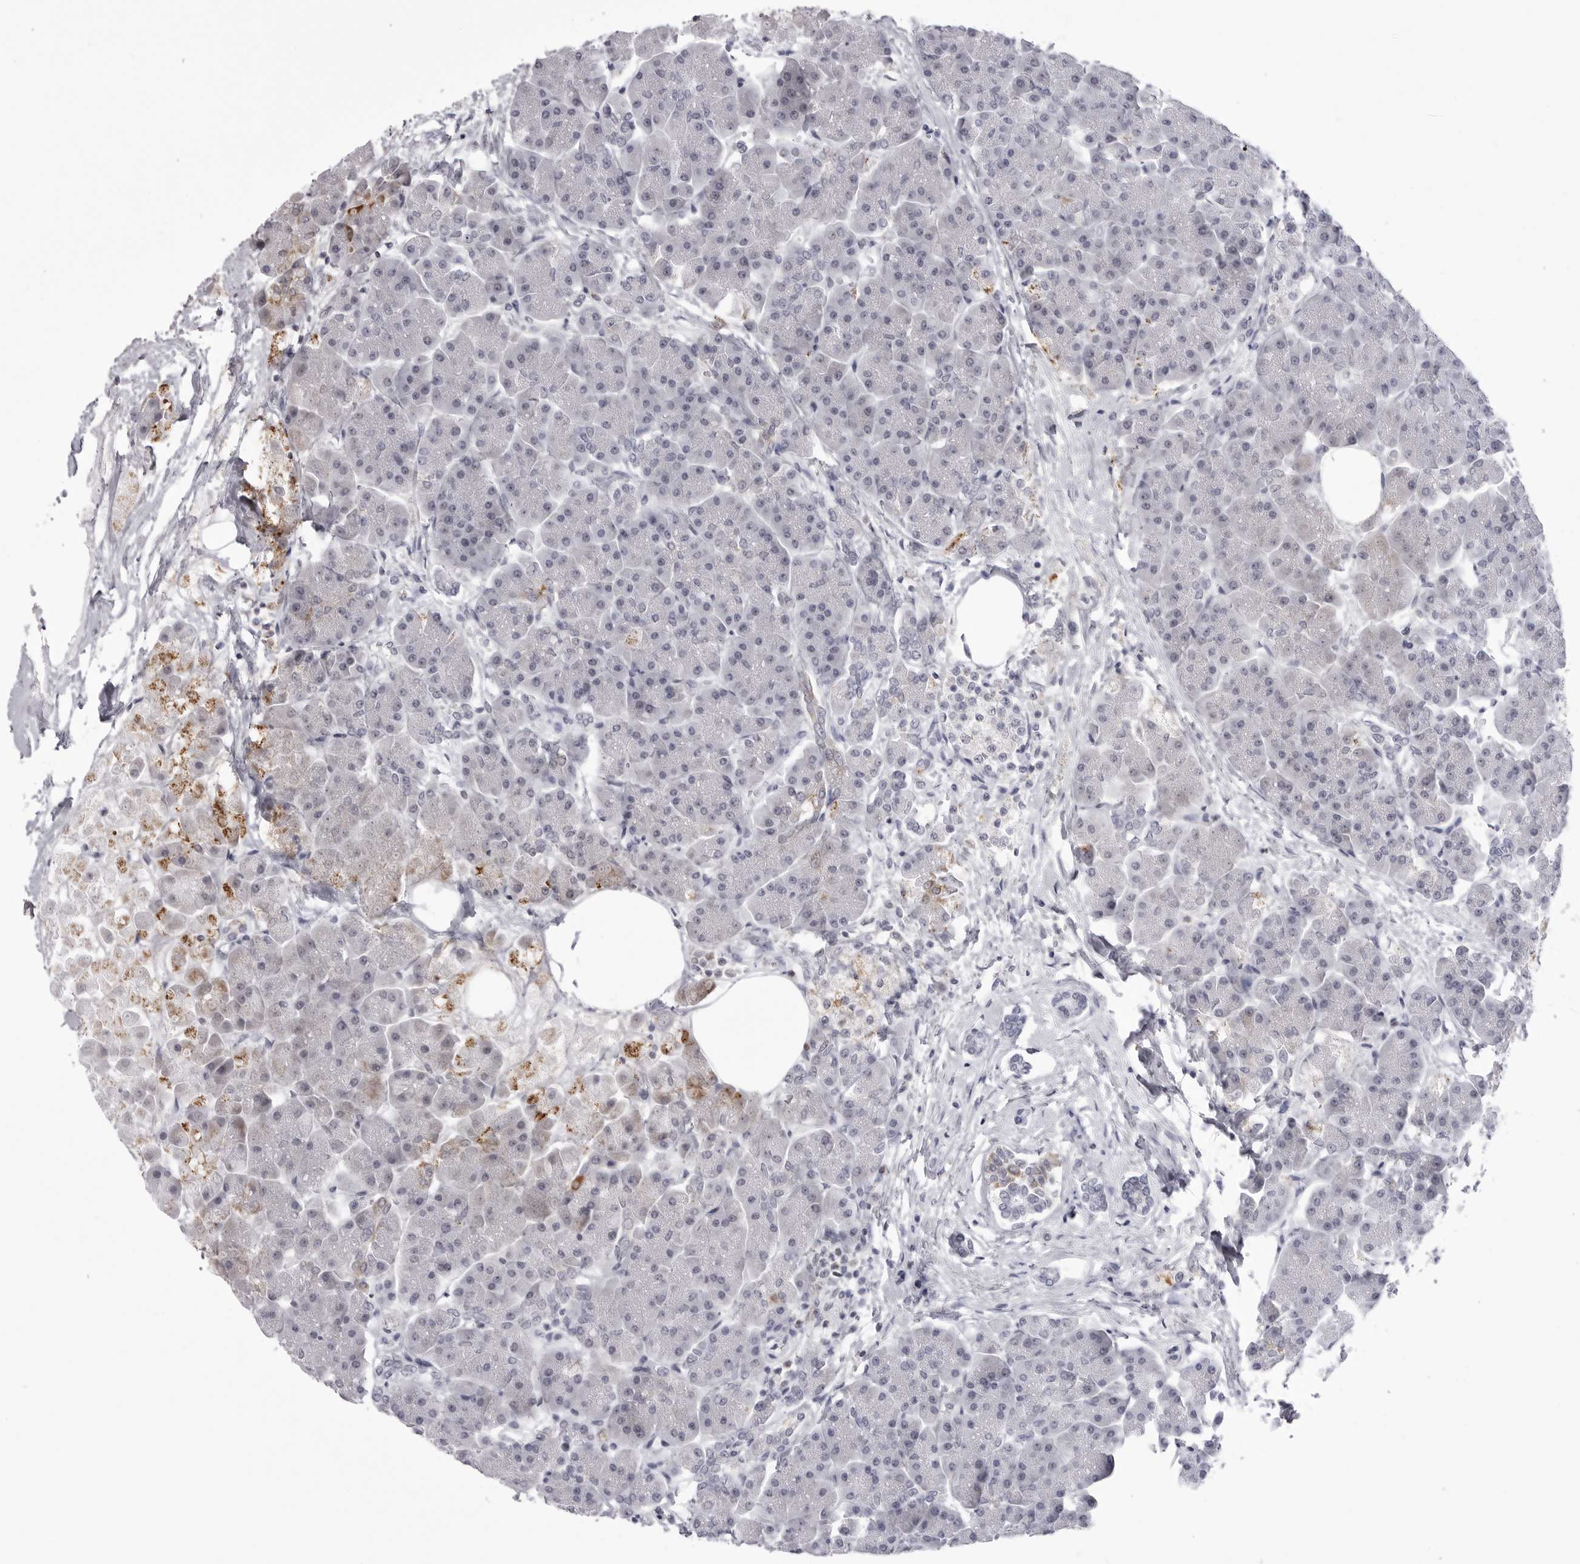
{"staining": {"intensity": "moderate", "quantity": "<25%", "location": "cytoplasmic/membranous"}, "tissue": "pancreas", "cell_type": "Exocrine glandular cells", "image_type": "normal", "snomed": [{"axis": "morphology", "description": "Normal tissue, NOS"}, {"axis": "topography", "description": "Pancreas"}], "caption": "IHC (DAB (3,3'-diaminobenzidine)) staining of normal human pancreas reveals moderate cytoplasmic/membranous protein expression in about <25% of exocrine glandular cells. Using DAB (brown) and hematoxylin (blue) stains, captured at high magnification using brightfield microscopy.", "gene": "TUFM", "patient": {"sex": "female", "age": 70}}